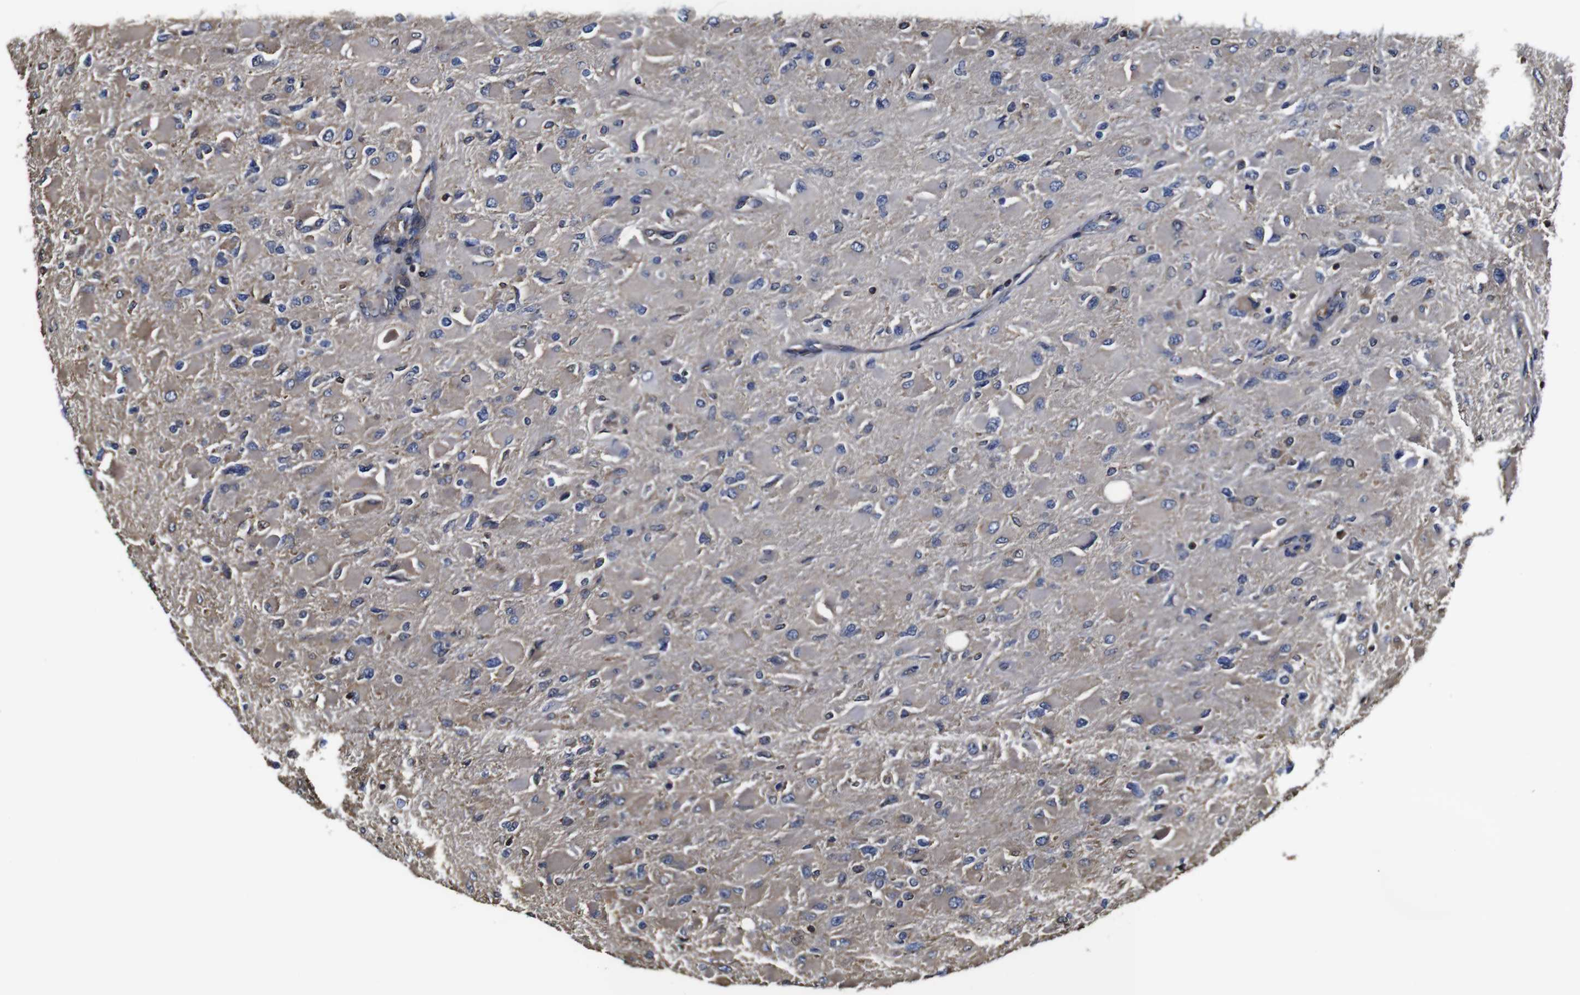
{"staining": {"intensity": "weak", "quantity": "<25%", "location": "cytoplasmic/membranous"}, "tissue": "glioma", "cell_type": "Tumor cells", "image_type": "cancer", "snomed": [{"axis": "morphology", "description": "Glioma, malignant, High grade"}, {"axis": "topography", "description": "Cerebral cortex"}], "caption": "DAB (3,3'-diaminobenzidine) immunohistochemical staining of glioma shows no significant staining in tumor cells.", "gene": "MSN", "patient": {"sex": "female", "age": 36}}